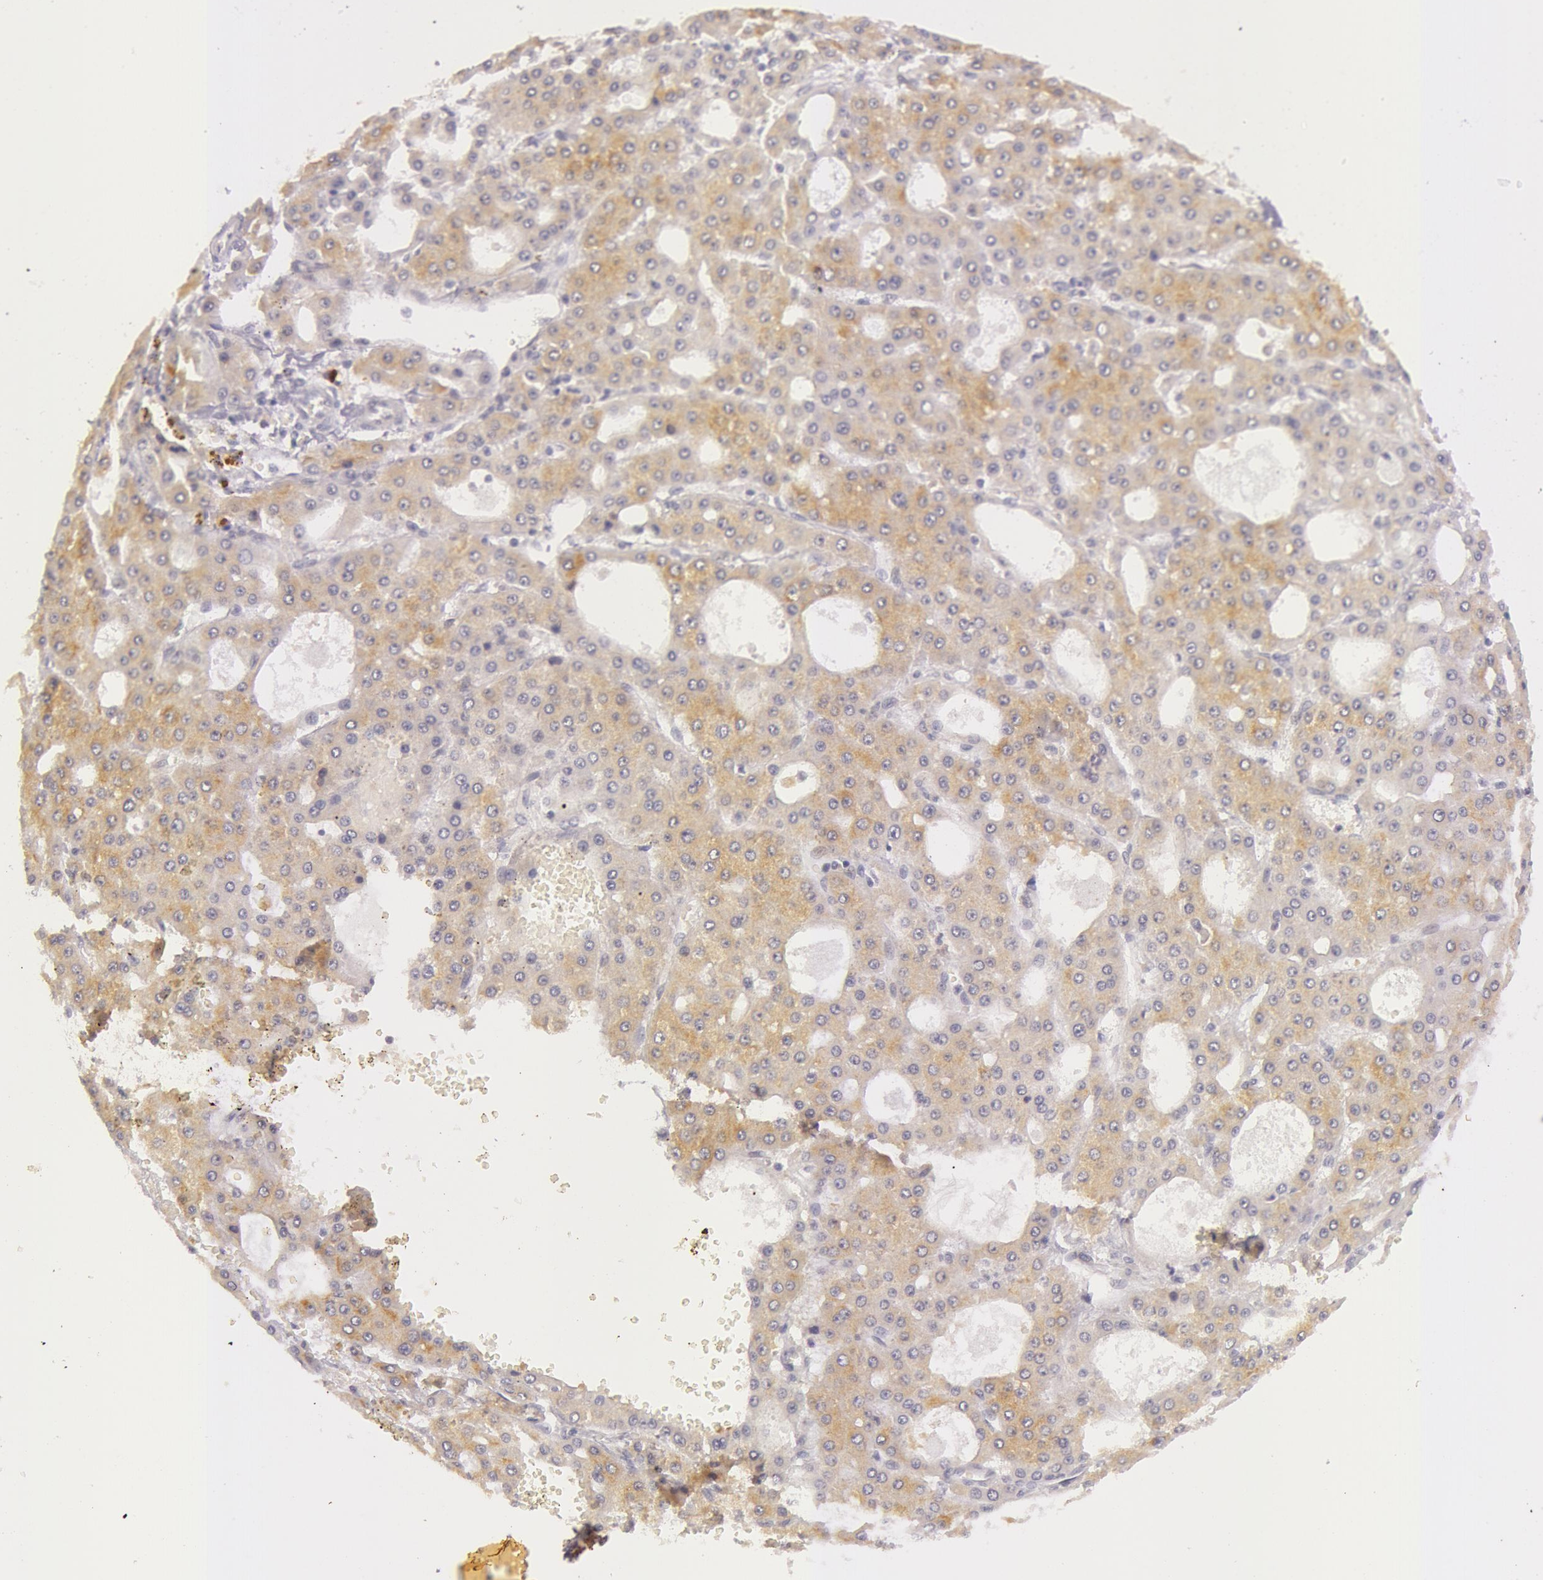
{"staining": {"intensity": "weak", "quantity": "25%-75%", "location": "cytoplasmic/membranous"}, "tissue": "liver cancer", "cell_type": "Tumor cells", "image_type": "cancer", "snomed": [{"axis": "morphology", "description": "Carcinoma, Hepatocellular, NOS"}, {"axis": "topography", "description": "Liver"}], "caption": "IHC (DAB) staining of human liver hepatocellular carcinoma displays weak cytoplasmic/membranous protein expression in about 25%-75% of tumor cells.", "gene": "RBMY1F", "patient": {"sex": "male", "age": 47}}